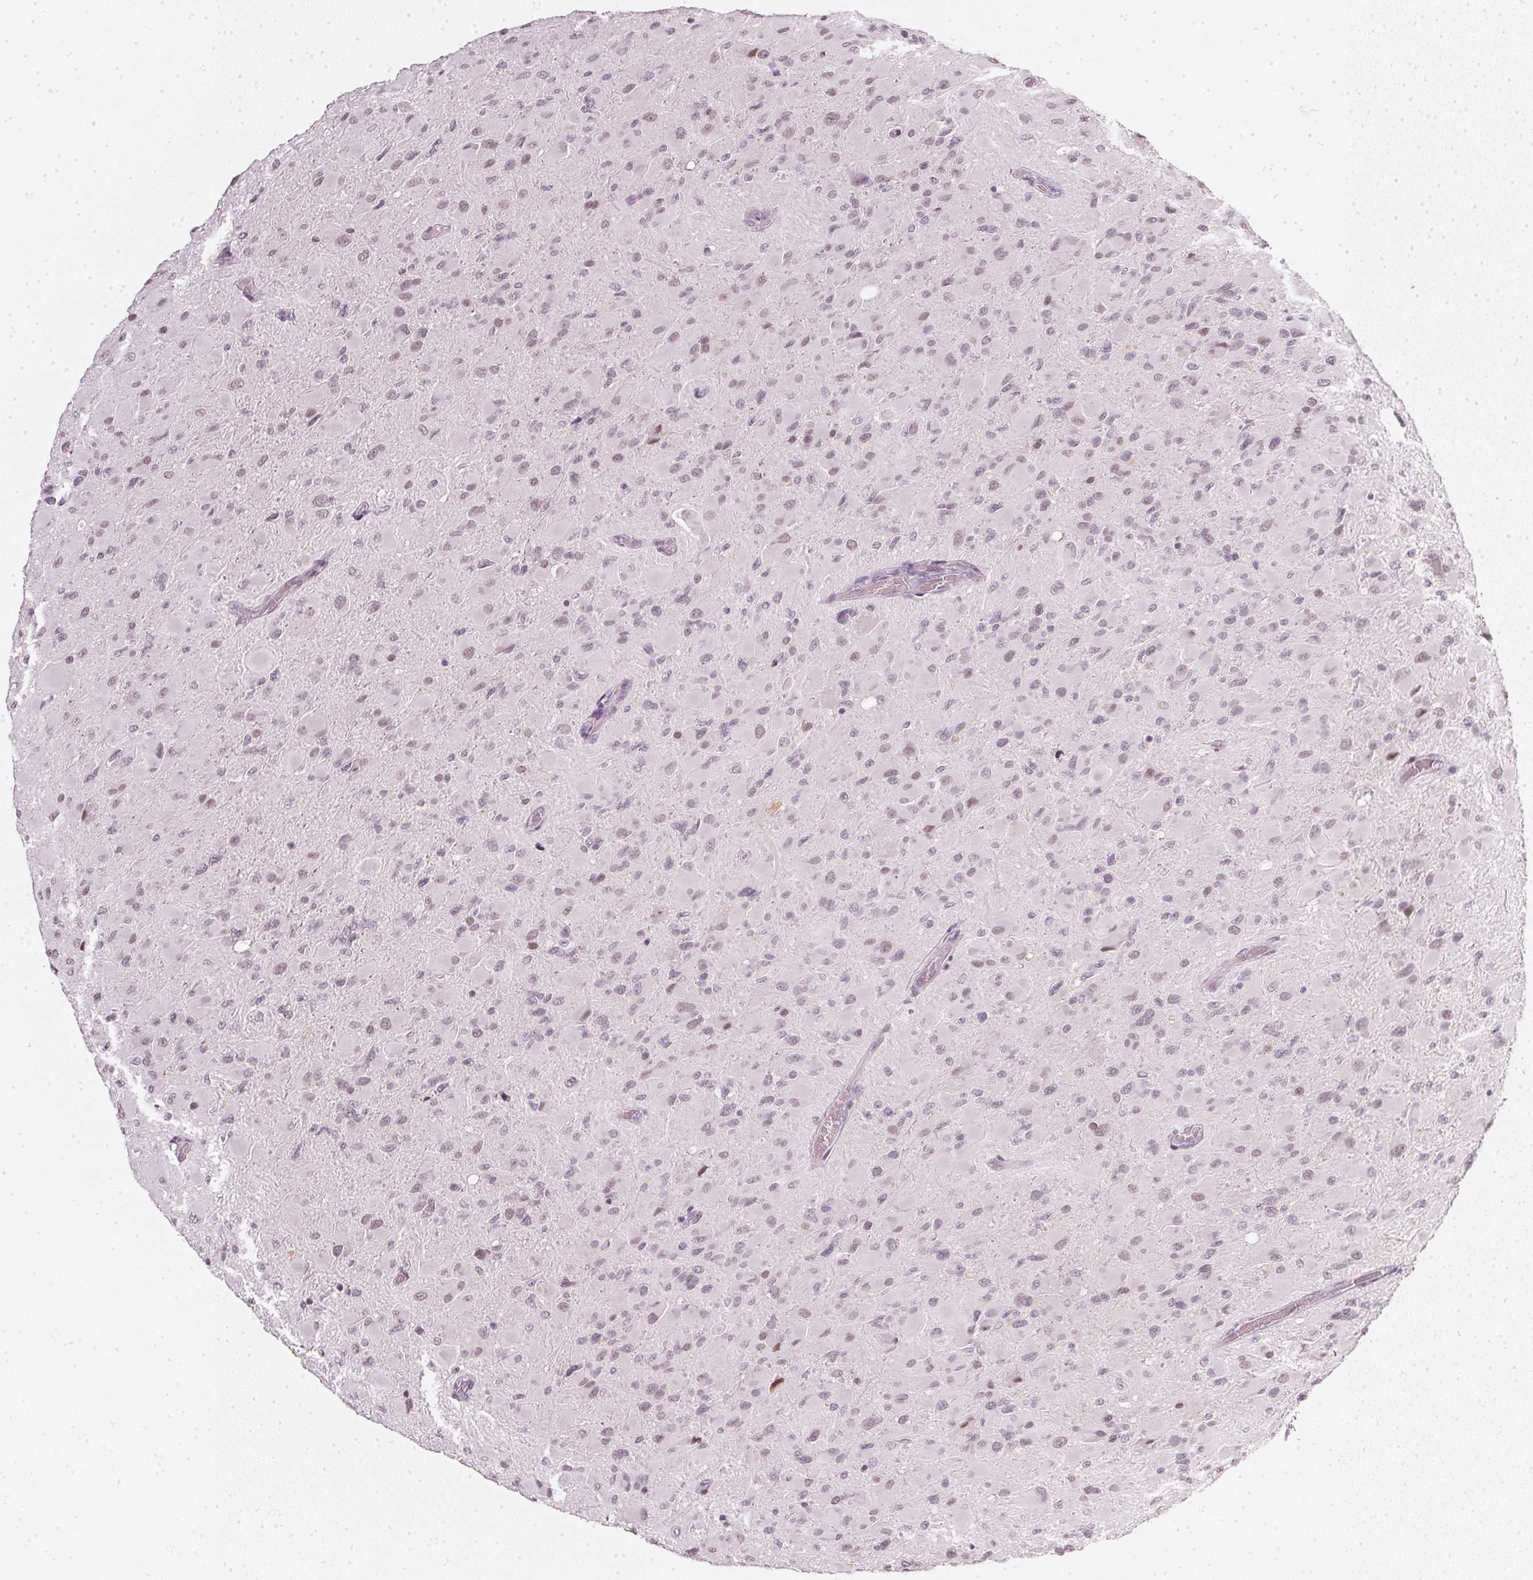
{"staining": {"intensity": "weak", "quantity": "<25%", "location": "nuclear"}, "tissue": "glioma", "cell_type": "Tumor cells", "image_type": "cancer", "snomed": [{"axis": "morphology", "description": "Glioma, malignant, High grade"}, {"axis": "topography", "description": "Cerebral cortex"}], "caption": "Human malignant glioma (high-grade) stained for a protein using IHC demonstrates no staining in tumor cells.", "gene": "DNAJC6", "patient": {"sex": "female", "age": 36}}